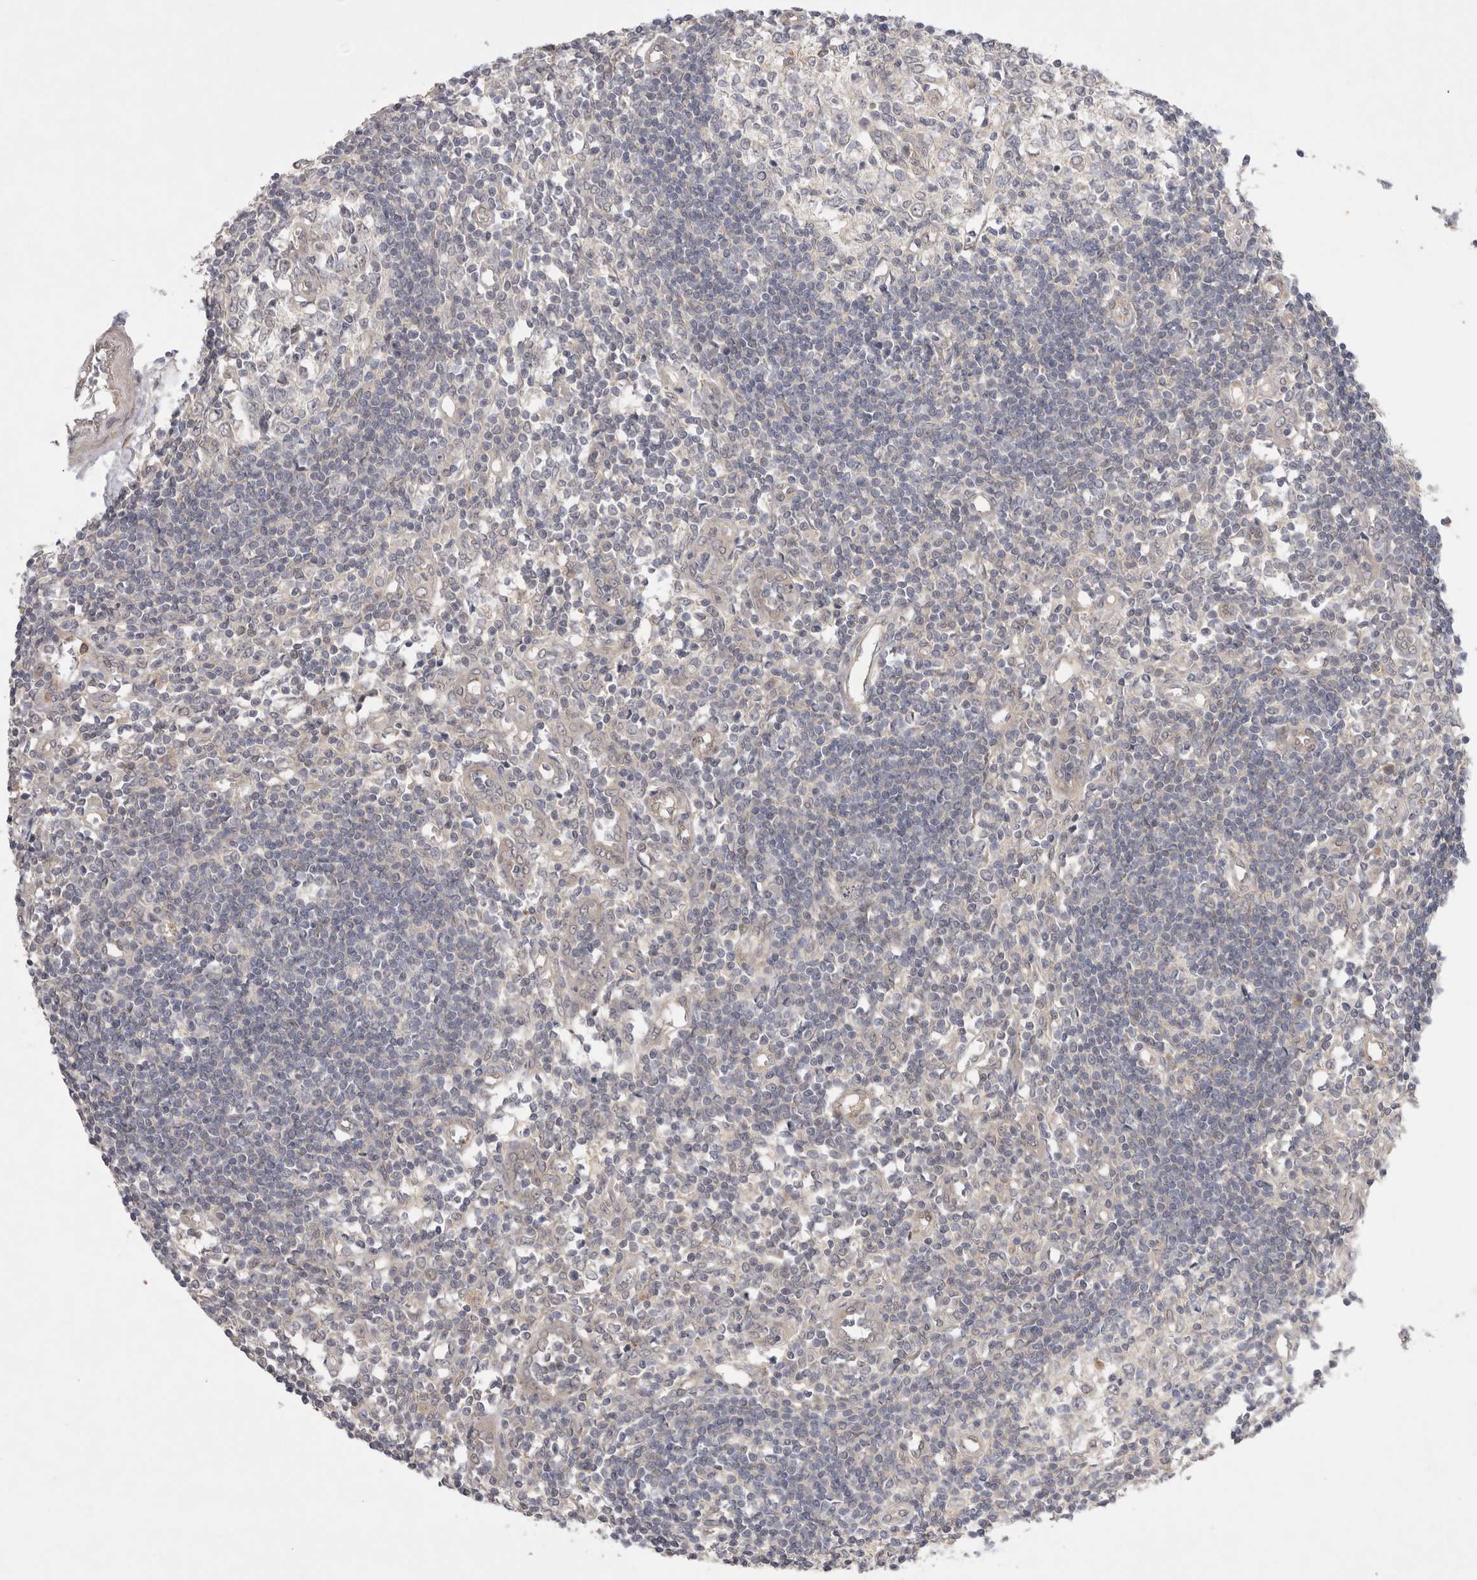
{"staining": {"intensity": "negative", "quantity": "none", "location": "none"}, "tissue": "lymph node", "cell_type": "Germinal center cells", "image_type": "normal", "snomed": [{"axis": "morphology", "description": "Normal tissue, NOS"}, {"axis": "morphology", "description": "Malignant melanoma, Metastatic site"}, {"axis": "topography", "description": "Lymph node"}], "caption": "Immunohistochemistry photomicrograph of benign lymph node: lymph node stained with DAB (3,3'-diaminobenzidine) demonstrates no significant protein positivity in germinal center cells. Nuclei are stained in blue.", "gene": "PTPDC1", "patient": {"sex": "male", "age": 41}}